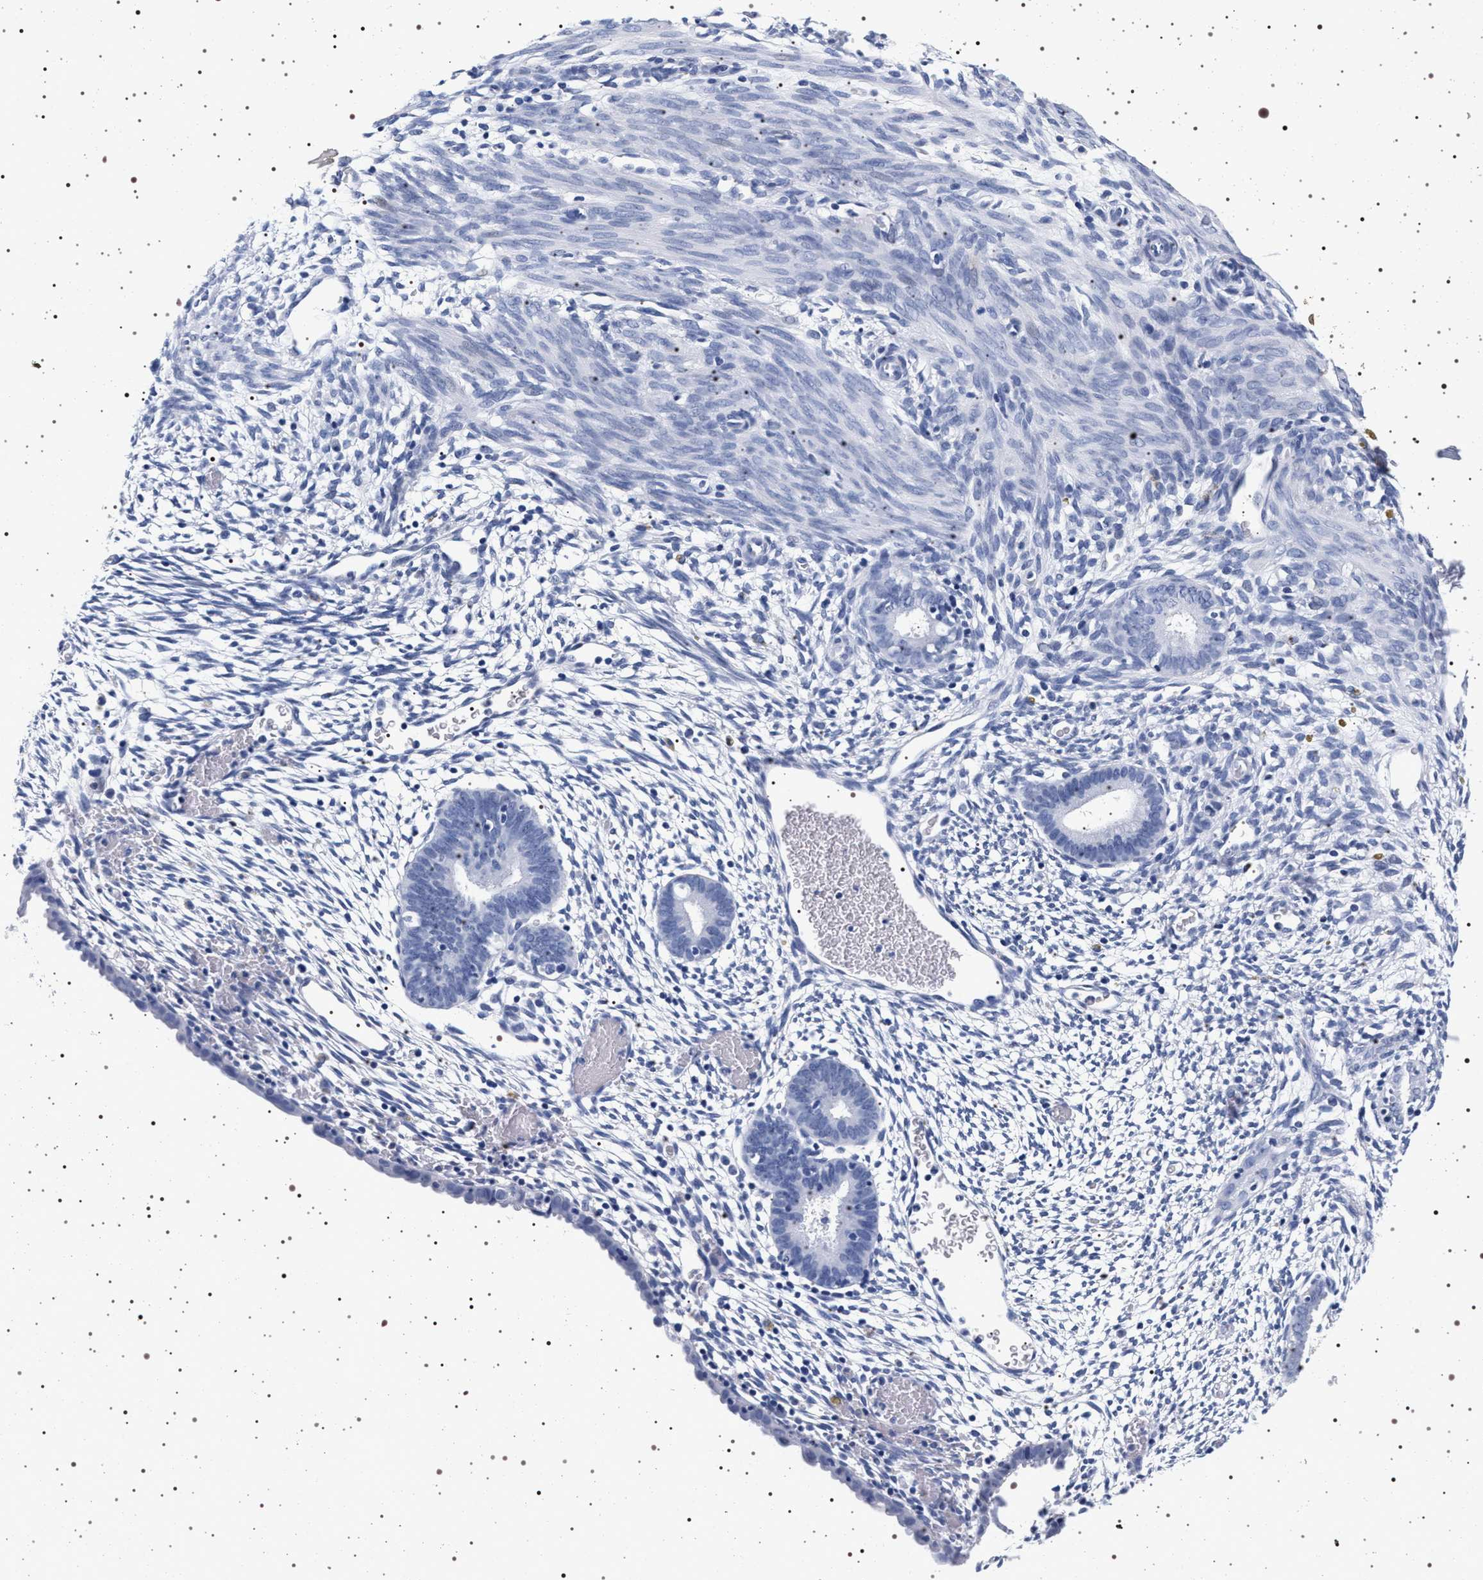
{"staining": {"intensity": "negative", "quantity": "none", "location": "none"}, "tissue": "endometrium", "cell_type": "Cells in endometrial stroma", "image_type": "normal", "snomed": [{"axis": "morphology", "description": "Normal tissue, NOS"}, {"axis": "morphology", "description": "Atrophy, NOS"}, {"axis": "topography", "description": "Uterus"}, {"axis": "topography", "description": "Endometrium"}], "caption": "A micrograph of endometrium stained for a protein demonstrates no brown staining in cells in endometrial stroma.", "gene": "SYN1", "patient": {"sex": "female", "age": 68}}